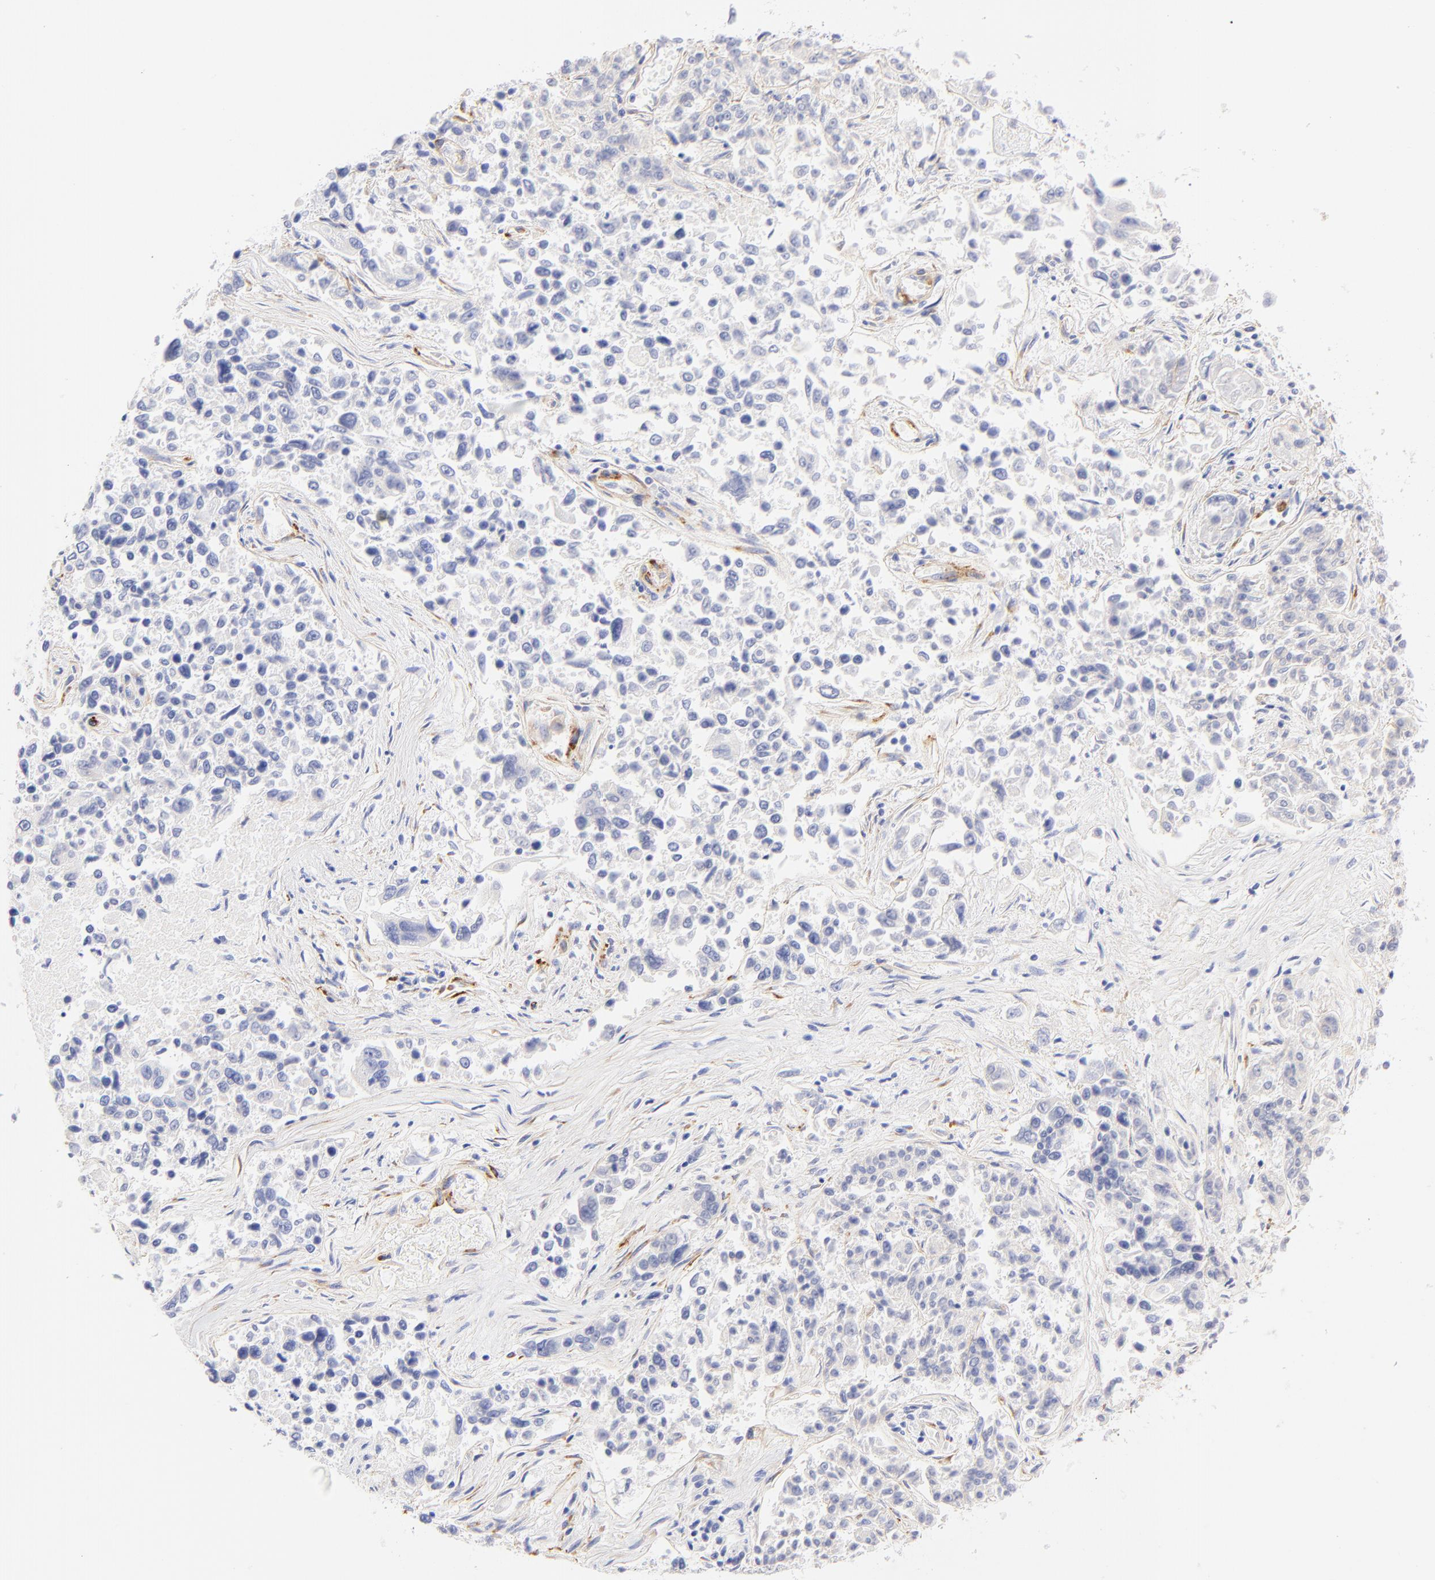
{"staining": {"intensity": "negative", "quantity": "none", "location": "none"}, "tissue": "lung cancer", "cell_type": "Tumor cells", "image_type": "cancer", "snomed": [{"axis": "morphology", "description": "Adenocarcinoma, NOS"}, {"axis": "topography", "description": "Lung"}], "caption": "DAB immunohistochemical staining of adenocarcinoma (lung) exhibits no significant positivity in tumor cells. The staining was performed using DAB (3,3'-diaminobenzidine) to visualize the protein expression in brown, while the nuclei were stained in blue with hematoxylin (Magnification: 20x).", "gene": "C1QTNF6", "patient": {"sex": "male", "age": 84}}